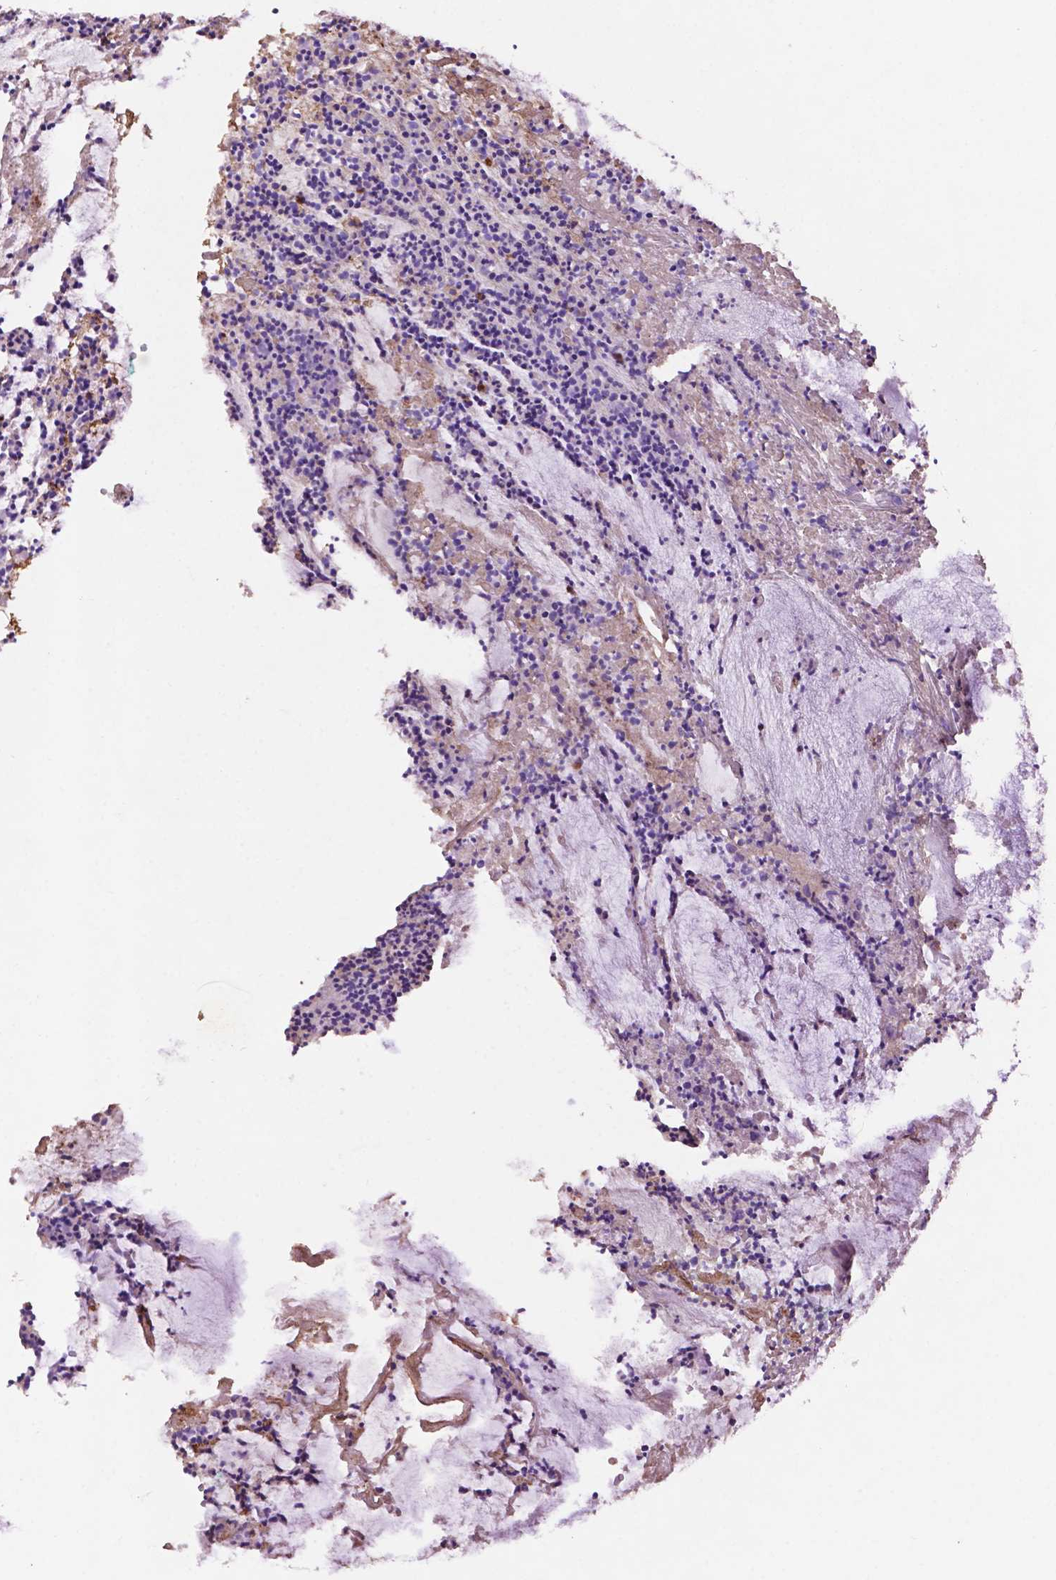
{"staining": {"intensity": "negative", "quantity": "none", "location": "none"}, "tissue": "colorectal cancer", "cell_type": "Tumor cells", "image_type": "cancer", "snomed": [{"axis": "morphology", "description": "Adenocarcinoma, NOS"}, {"axis": "topography", "description": "Colon"}], "caption": "High power microscopy micrograph of an immunohistochemistry micrograph of adenocarcinoma (colorectal), revealing no significant staining in tumor cells.", "gene": "GDPD5", "patient": {"sex": "female", "age": 78}}